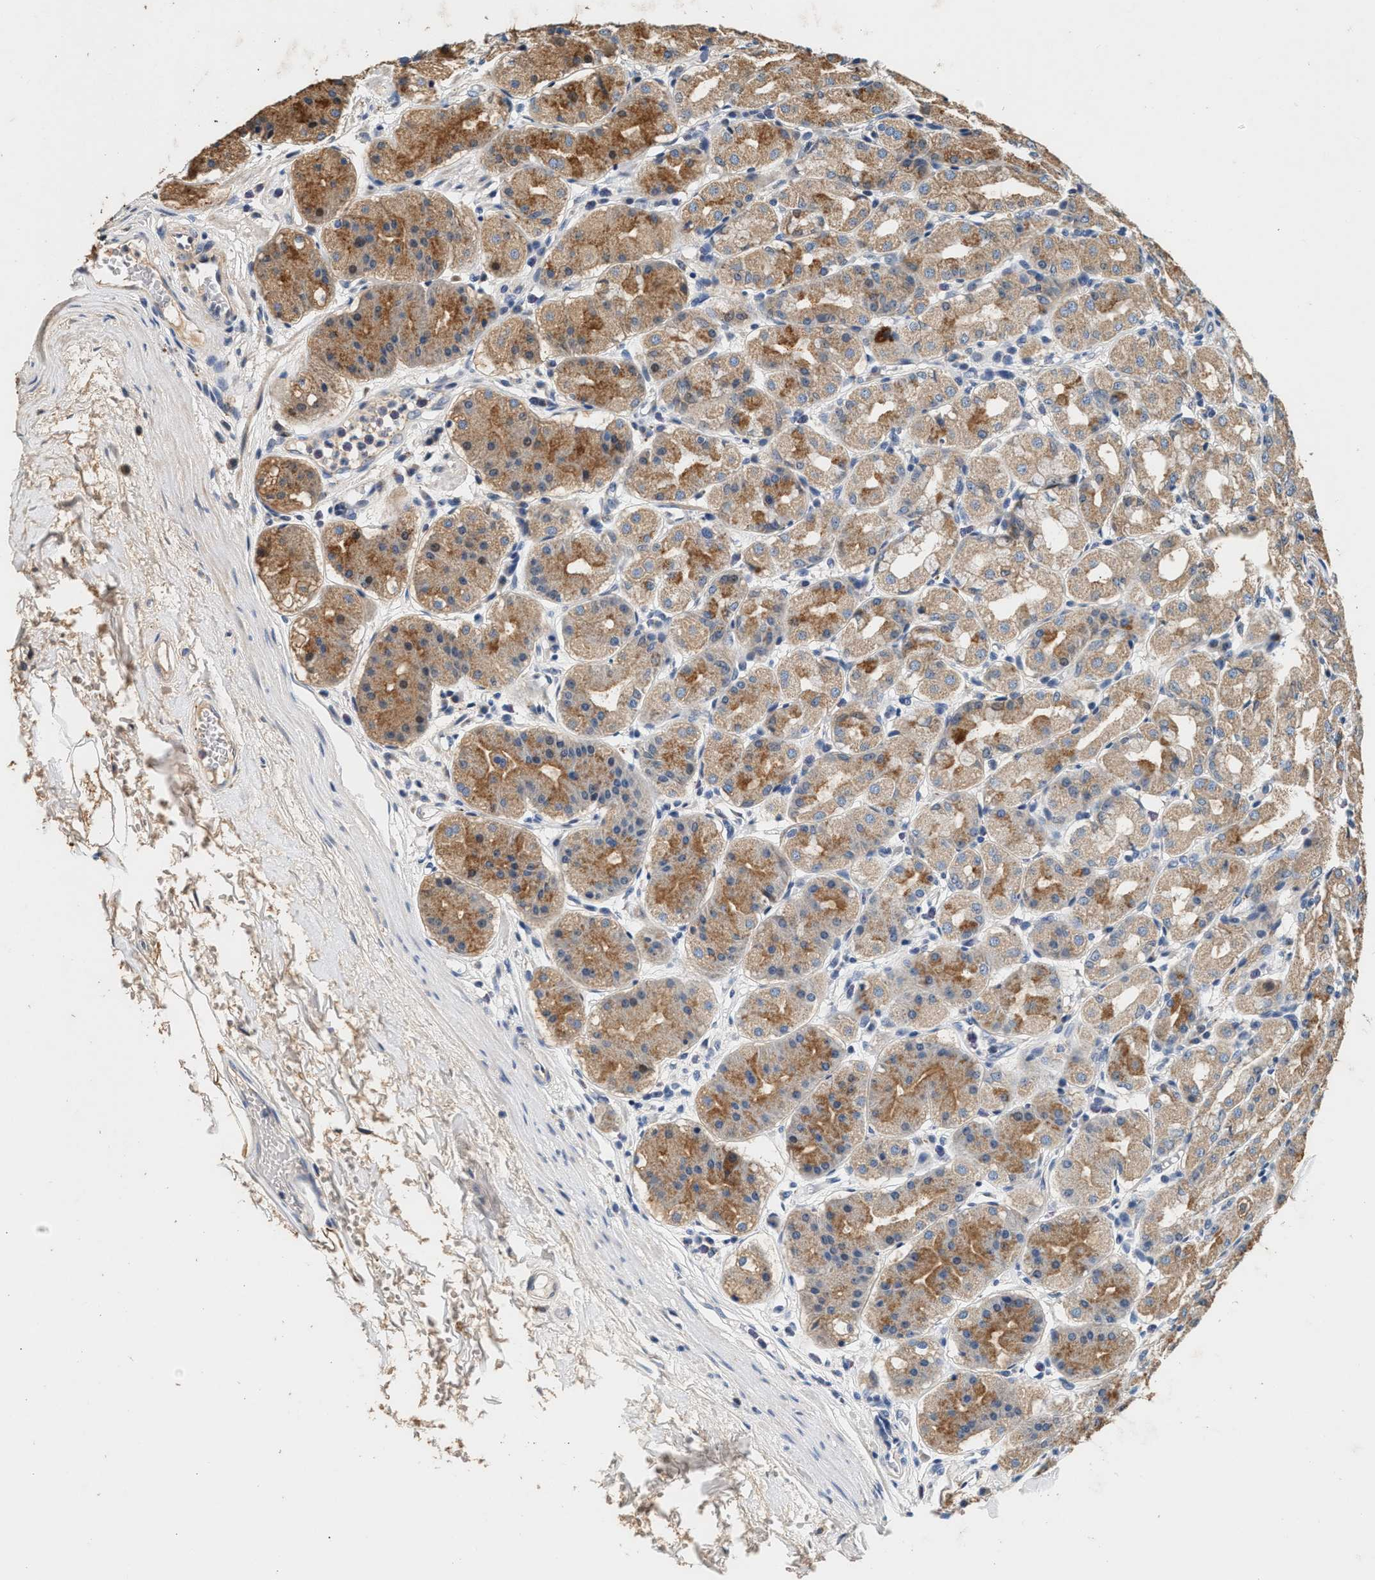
{"staining": {"intensity": "moderate", "quantity": ">75%", "location": "cytoplasmic/membranous"}, "tissue": "stomach", "cell_type": "Glandular cells", "image_type": "normal", "snomed": [{"axis": "morphology", "description": "Normal tissue, NOS"}, {"axis": "topography", "description": "Stomach"}, {"axis": "topography", "description": "Stomach, lower"}], "caption": "Immunohistochemical staining of unremarkable stomach reveals medium levels of moderate cytoplasmic/membranous positivity in about >75% of glandular cells. (DAB (3,3'-diaminobenzidine) IHC with brightfield microscopy, high magnification).", "gene": "PTGR3", "patient": {"sex": "female", "age": 56}}